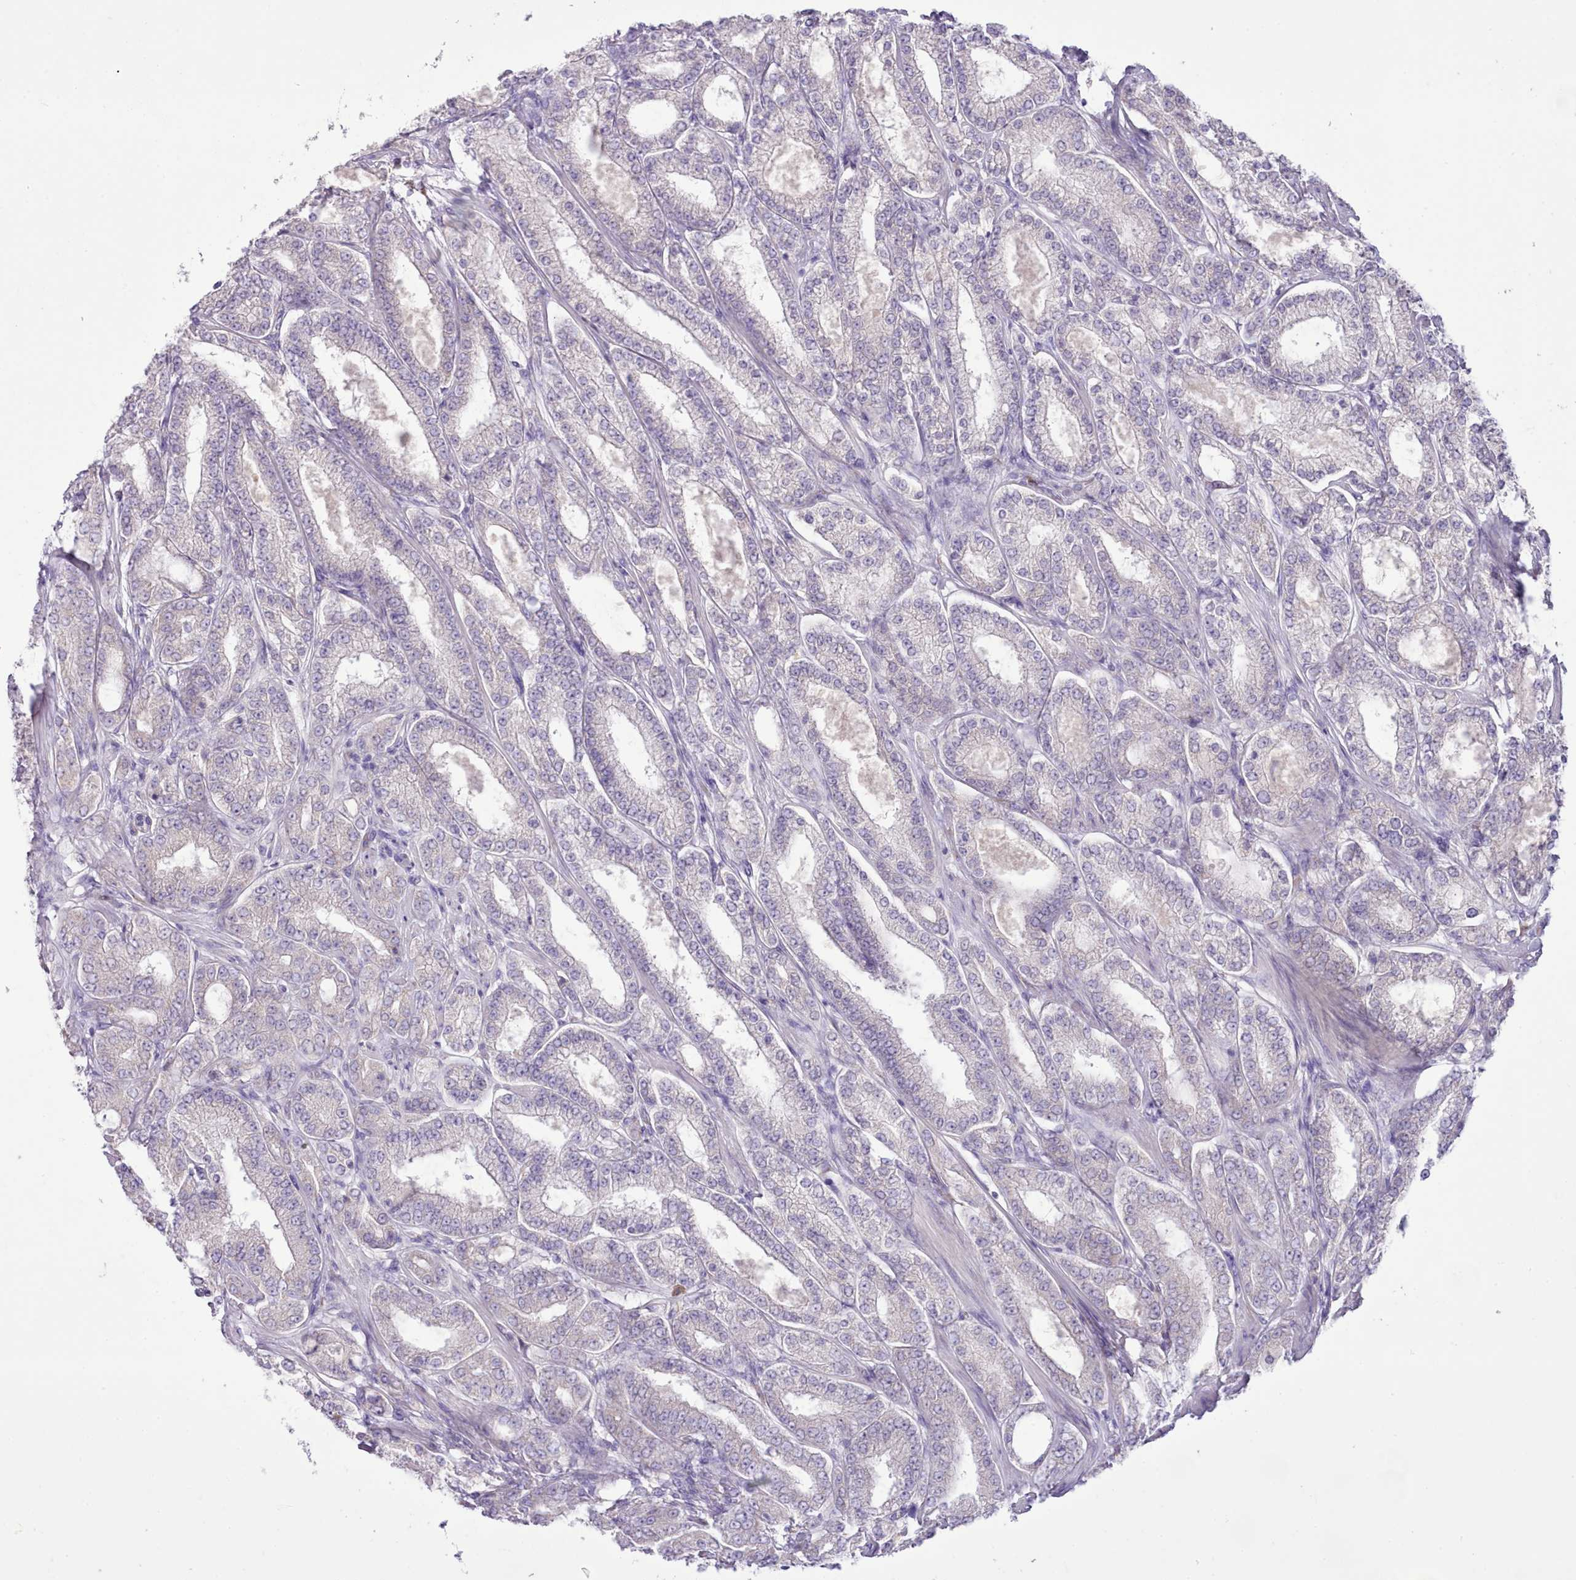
{"staining": {"intensity": "negative", "quantity": "none", "location": "none"}, "tissue": "prostate cancer", "cell_type": "Tumor cells", "image_type": "cancer", "snomed": [{"axis": "morphology", "description": "Adenocarcinoma, High grade"}, {"axis": "topography", "description": "Prostate"}], "caption": "Immunohistochemical staining of prostate adenocarcinoma (high-grade) shows no significant expression in tumor cells. (Brightfield microscopy of DAB immunohistochemistry at high magnification).", "gene": "CCL1", "patient": {"sex": "male", "age": 68}}